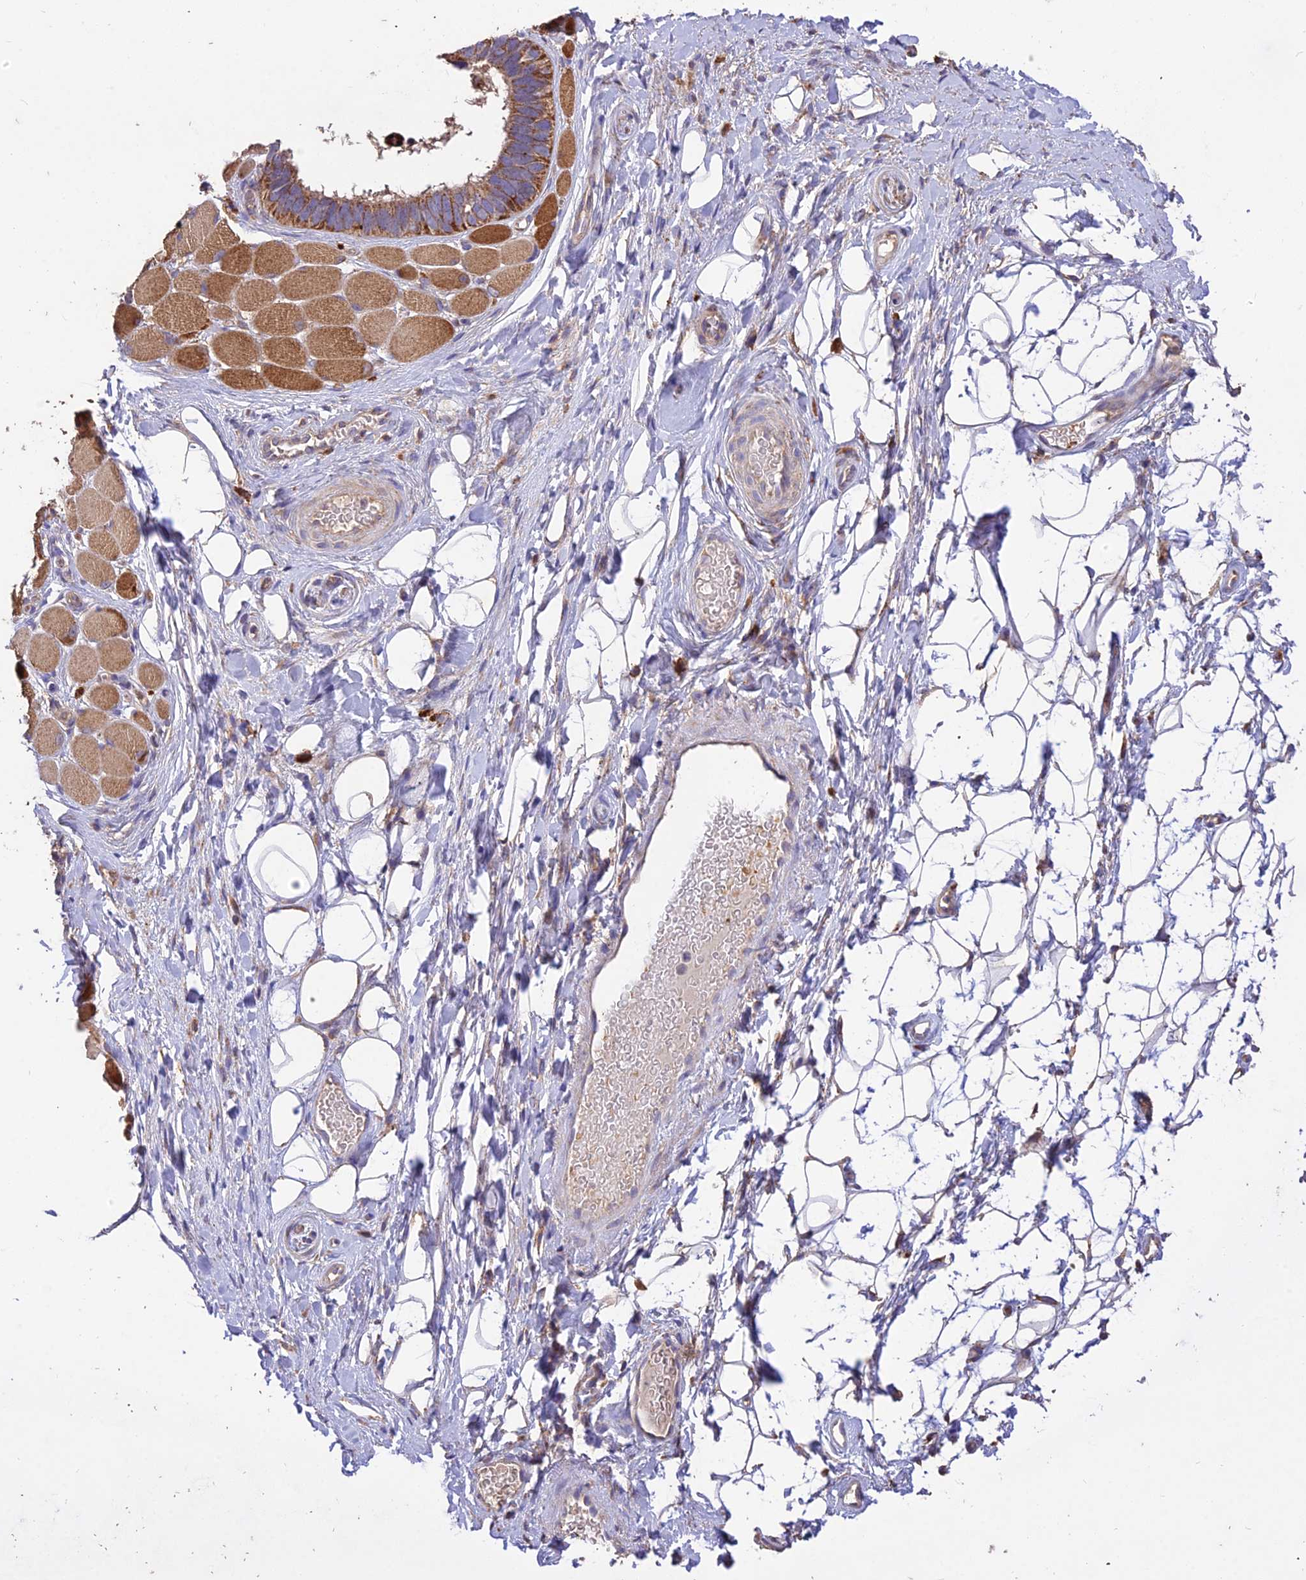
{"staining": {"intensity": "moderate", "quantity": ">75%", "location": "cytoplasmic/membranous"}, "tissue": "skin cancer", "cell_type": "Tumor cells", "image_type": "cancer", "snomed": [{"axis": "morphology", "description": "Basal cell carcinoma"}, {"axis": "topography", "description": "Skin"}], "caption": "Immunohistochemical staining of human skin cancer (basal cell carcinoma) exhibits medium levels of moderate cytoplasmic/membranous positivity in approximately >75% of tumor cells. The protein of interest is shown in brown color, while the nuclei are stained blue.", "gene": "SDHD", "patient": {"sex": "male", "age": 62}}